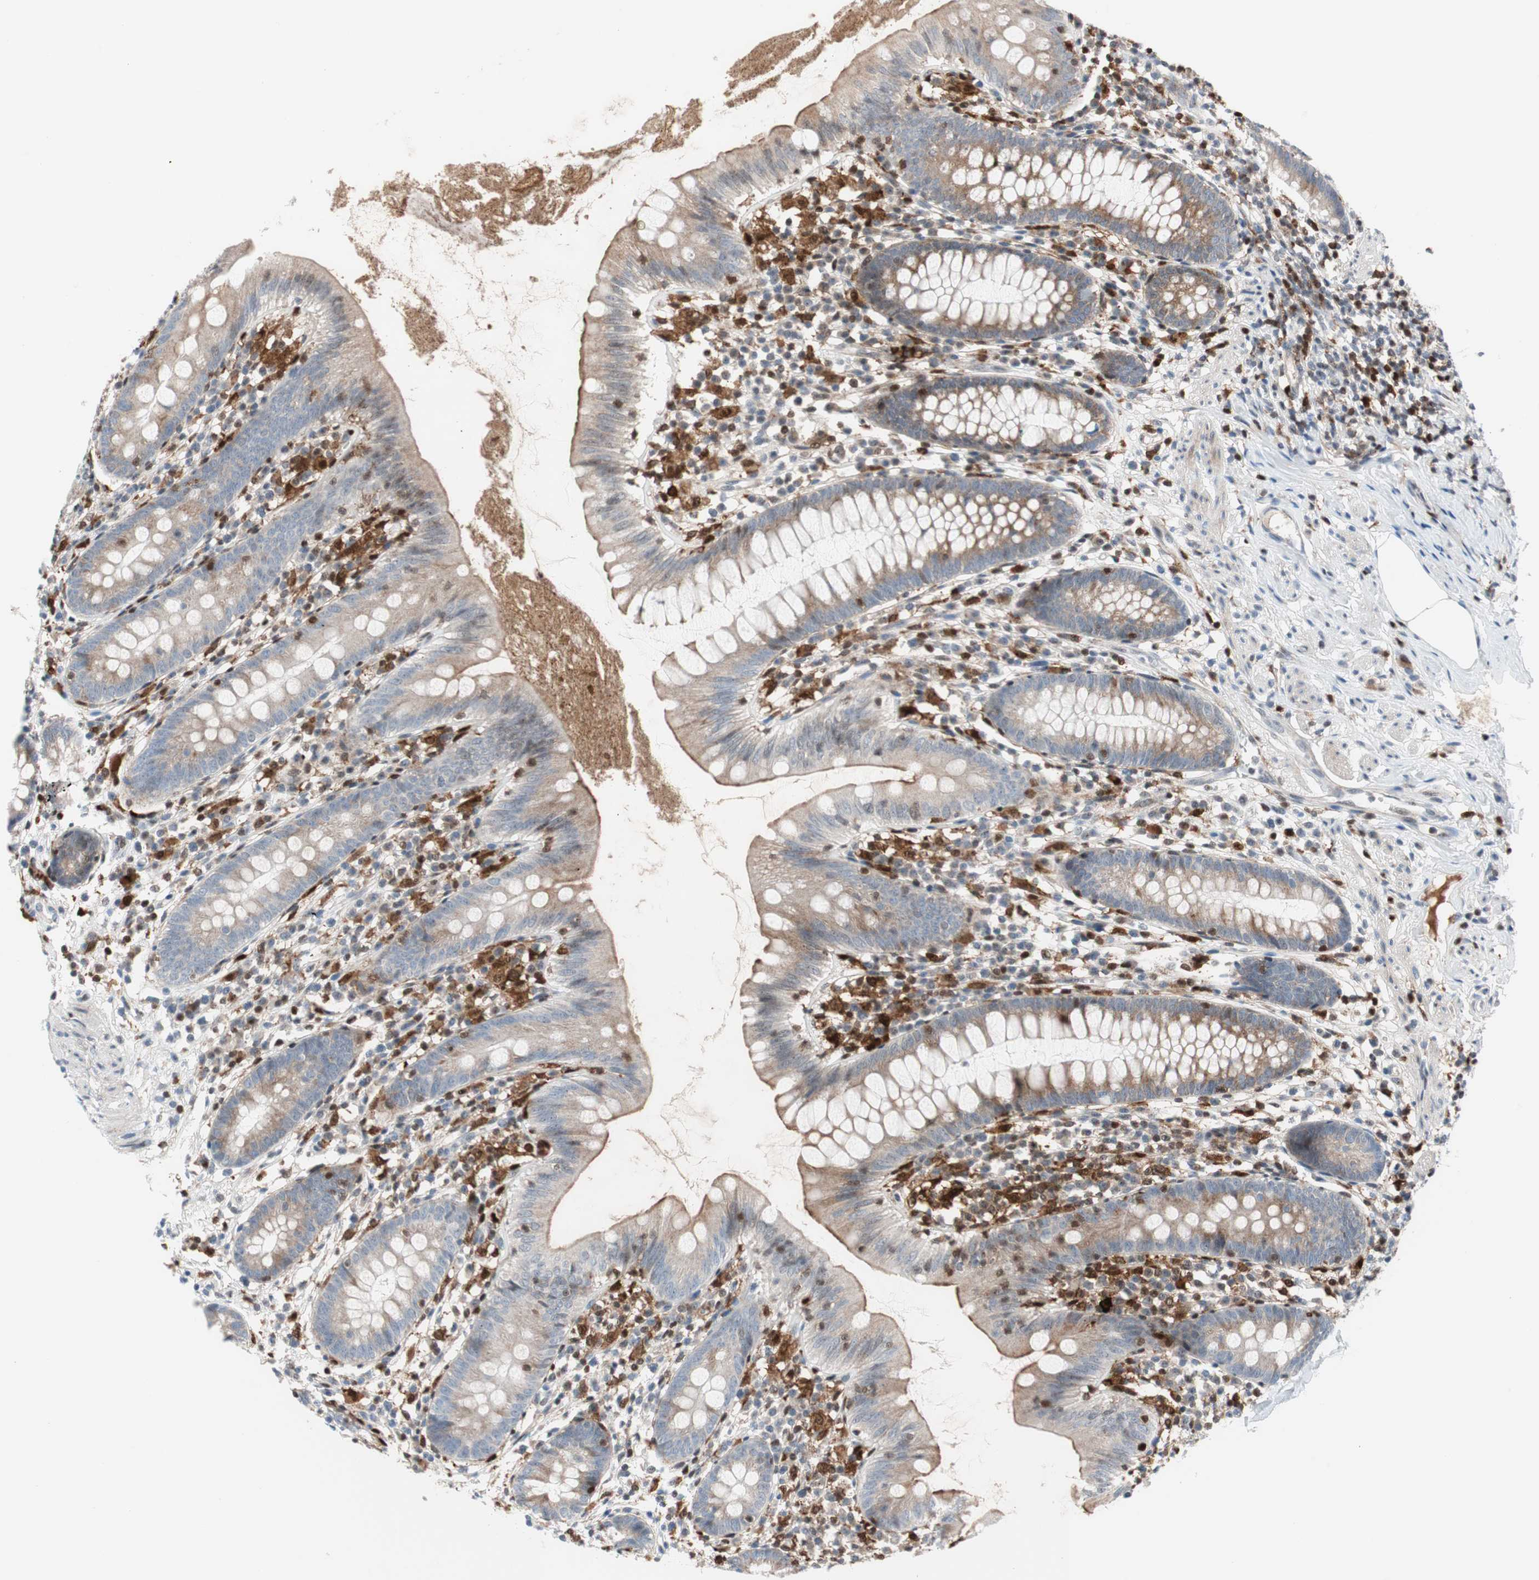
{"staining": {"intensity": "moderate", "quantity": ">75%", "location": "cytoplasmic/membranous,nuclear"}, "tissue": "appendix", "cell_type": "Glandular cells", "image_type": "normal", "snomed": [{"axis": "morphology", "description": "Normal tissue, NOS"}, {"axis": "topography", "description": "Appendix"}], "caption": "A medium amount of moderate cytoplasmic/membranous,nuclear staining is identified in approximately >75% of glandular cells in benign appendix. (Brightfield microscopy of DAB IHC at high magnification).", "gene": "RGS10", "patient": {"sex": "male", "age": 52}}